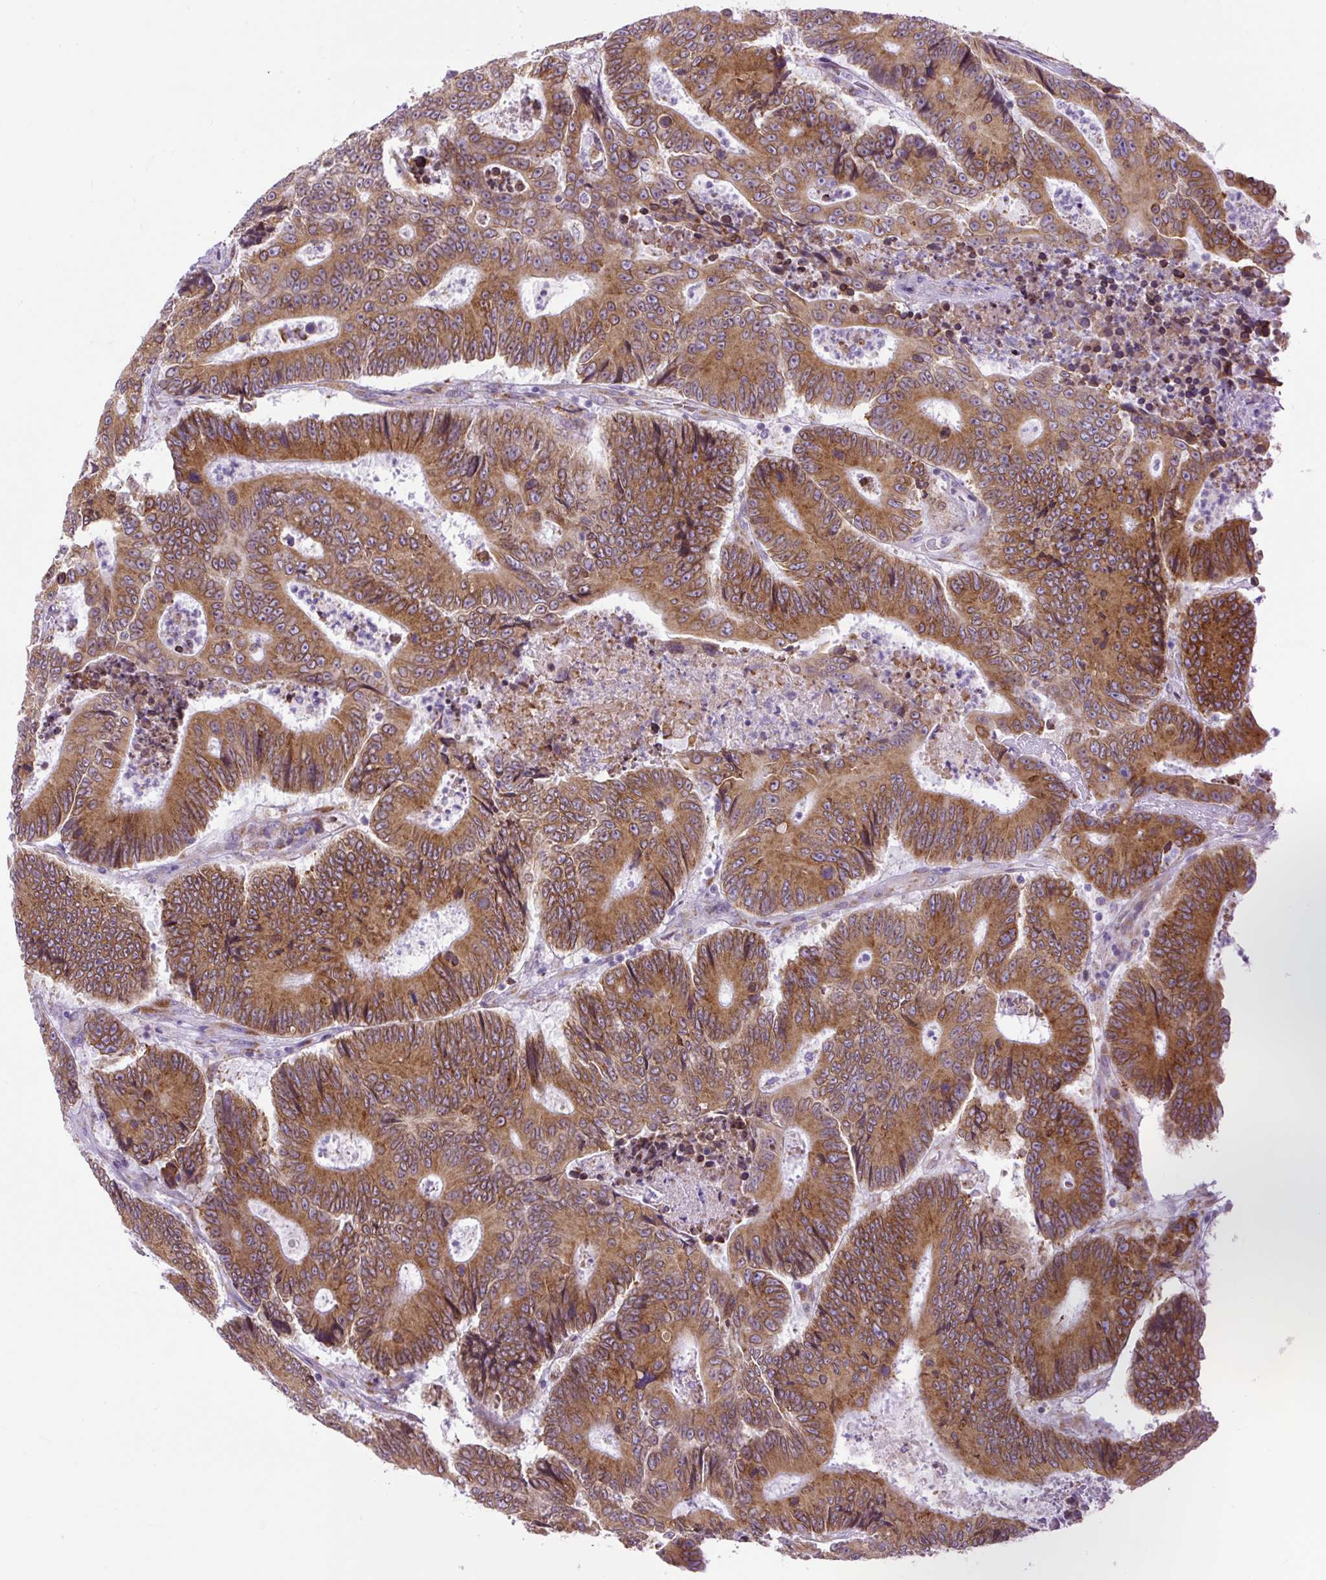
{"staining": {"intensity": "strong", "quantity": ">75%", "location": "cytoplasmic/membranous"}, "tissue": "colorectal cancer", "cell_type": "Tumor cells", "image_type": "cancer", "snomed": [{"axis": "morphology", "description": "Adenocarcinoma, NOS"}, {"axis": "topography", "description": "Colon"}], "caption": "This is an image of immunohistochemistry staining of colorectal cancer (adenocarcinoma), which shows strong staining in the cytoplasmic/membranous of tumor cells.", "gene": "DDOST", "patient": {"sex": "male", "age": 83}}